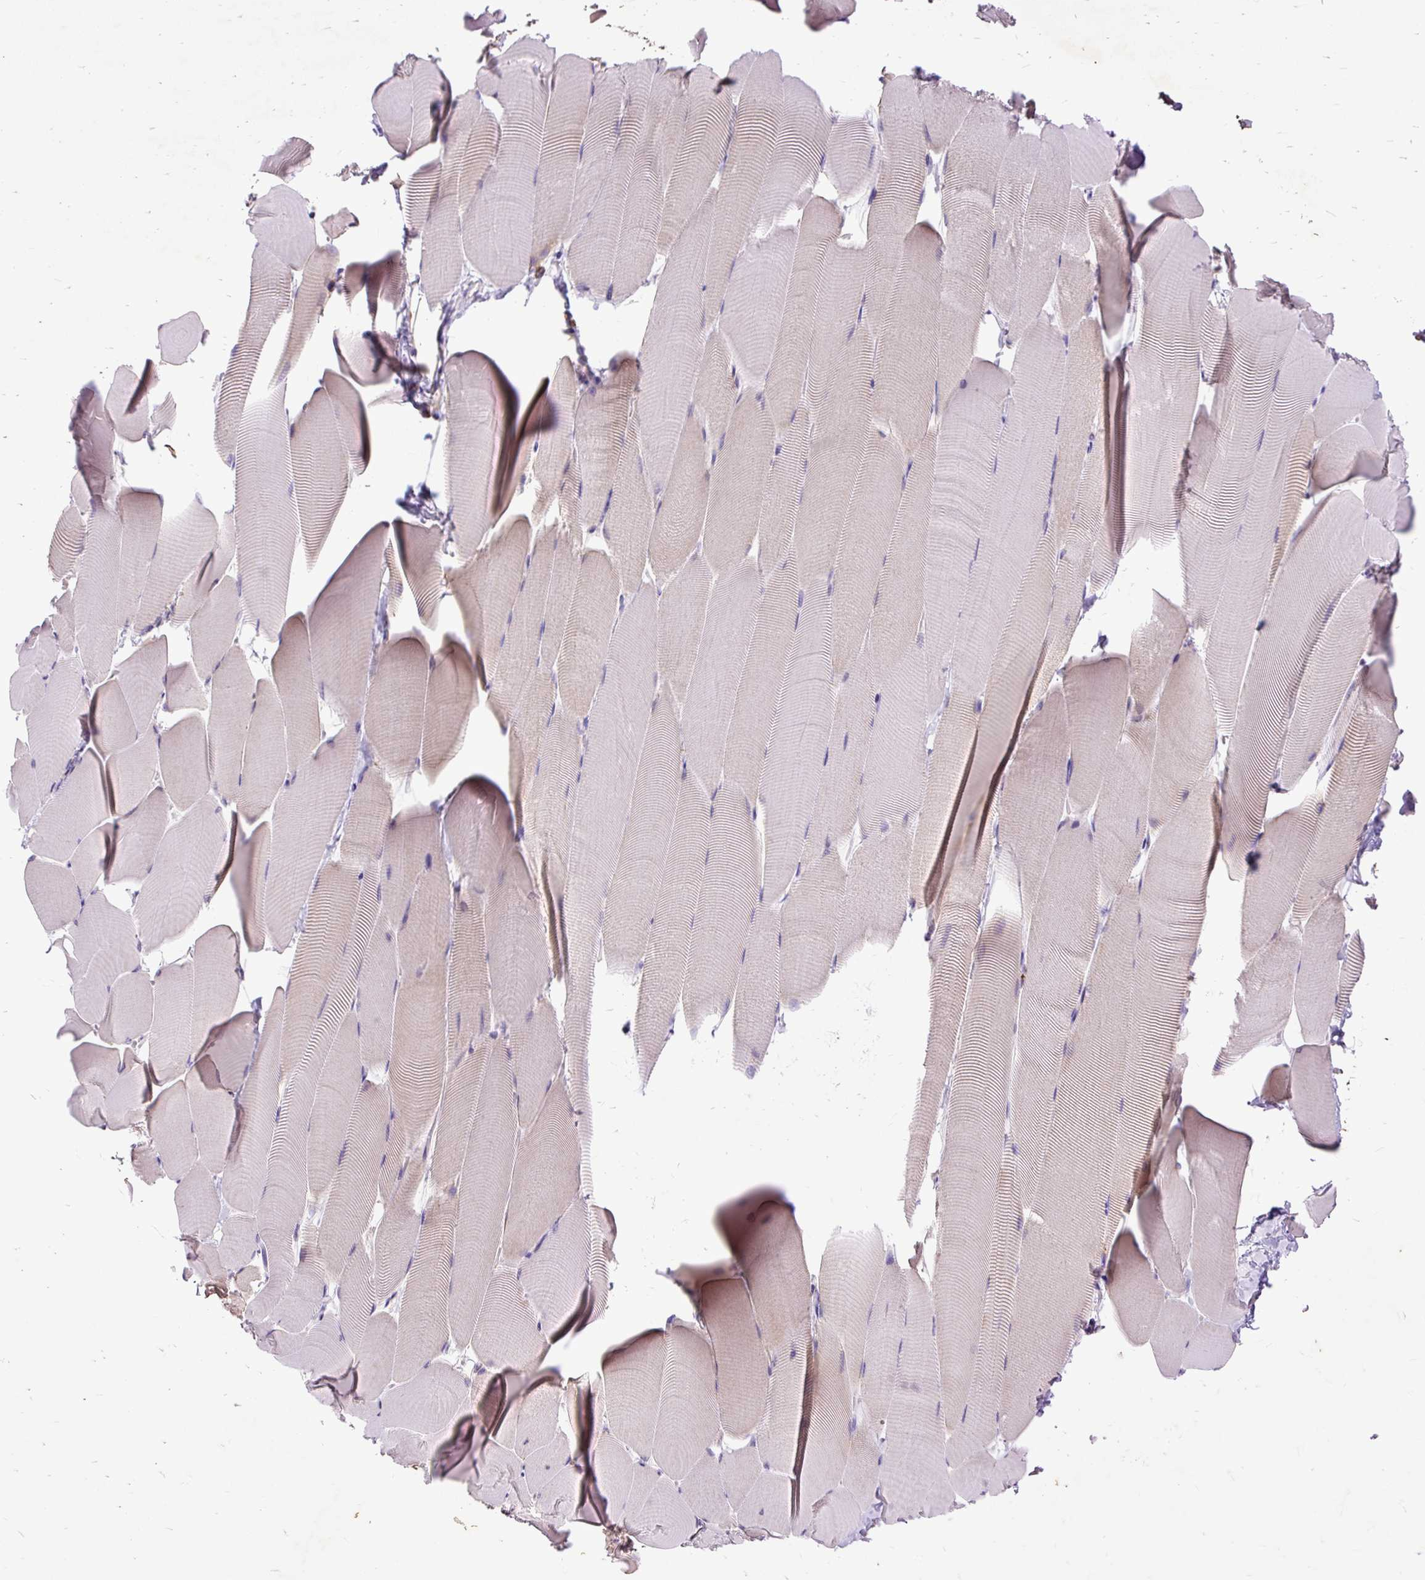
{"staining": {"intensity": "negative", "quantity": "none", "location": "none"}, "tissue": "skeletal muscle", "cell_type": "Myocytes", "image_type": "normal", "snomed": [{"axis": "morphology", "description": "Normal tissue, NOS"}, {"axis": "topography", "description": "Skeletal muscle"}], "caption": "Skeletal muscle stained for a protein using immunohistochemistry (IHC) demonstrates no positivity myocytes.", "gene": "TOMM40", "patient": {"sex": "male", "age": 25}}